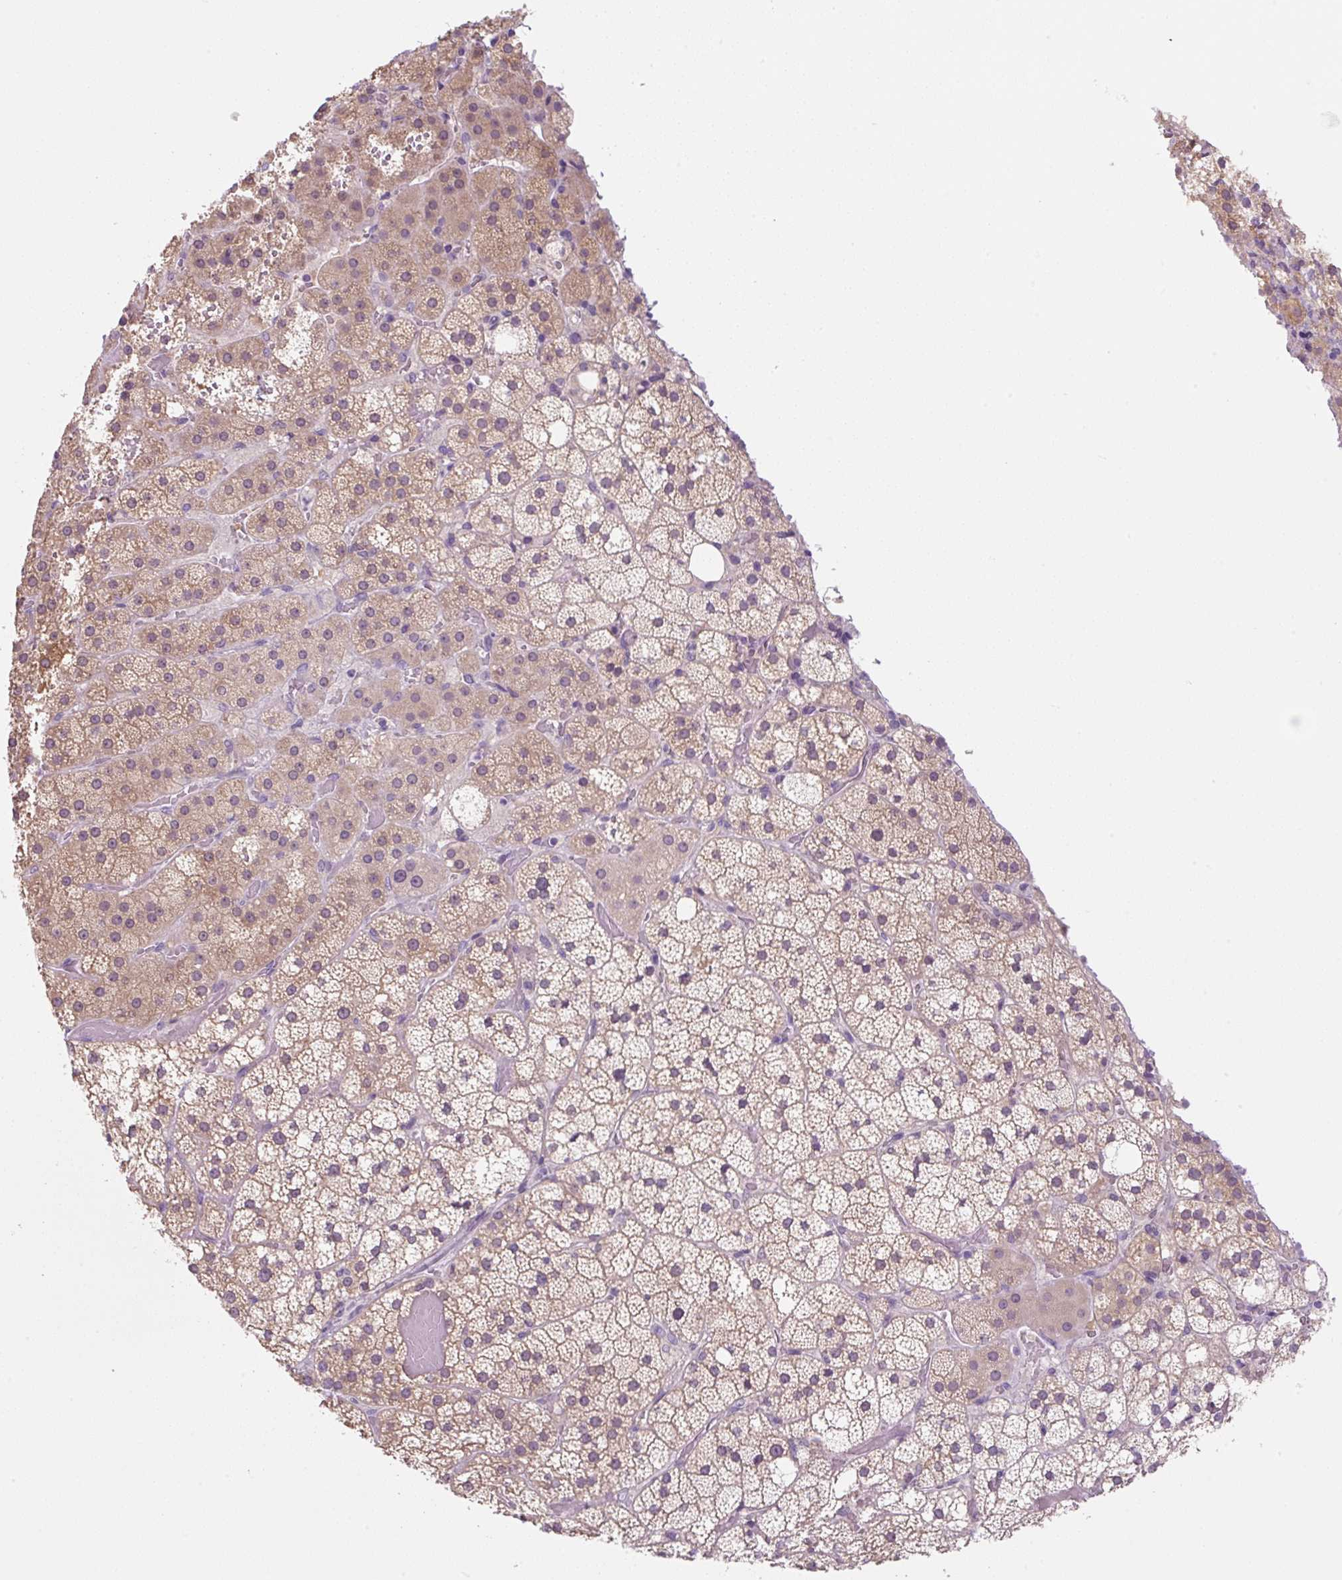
{"staining": {"intensity": "weak", "quantity": "25%-75%", "location": "cytoplasmic/membranous"}, "tissue": "adrenal gland", "cell_type": "Glandular cells", "image_type": "normal", "snomed": [{"axis": "morphology", "description": "Normal tissue, NOS"}, {"axis": "topography", "description": "Adrenal gland"}], "caption": "A high-resolution image shows immunohistochemistry staining of unremarkable adrenal gland, which exhibits weak cytoplasmic/membranous expression in about 25%-75% of glandular cells.", "gene": "FZD5", "patient": {"sex": "male", "age": 53}}